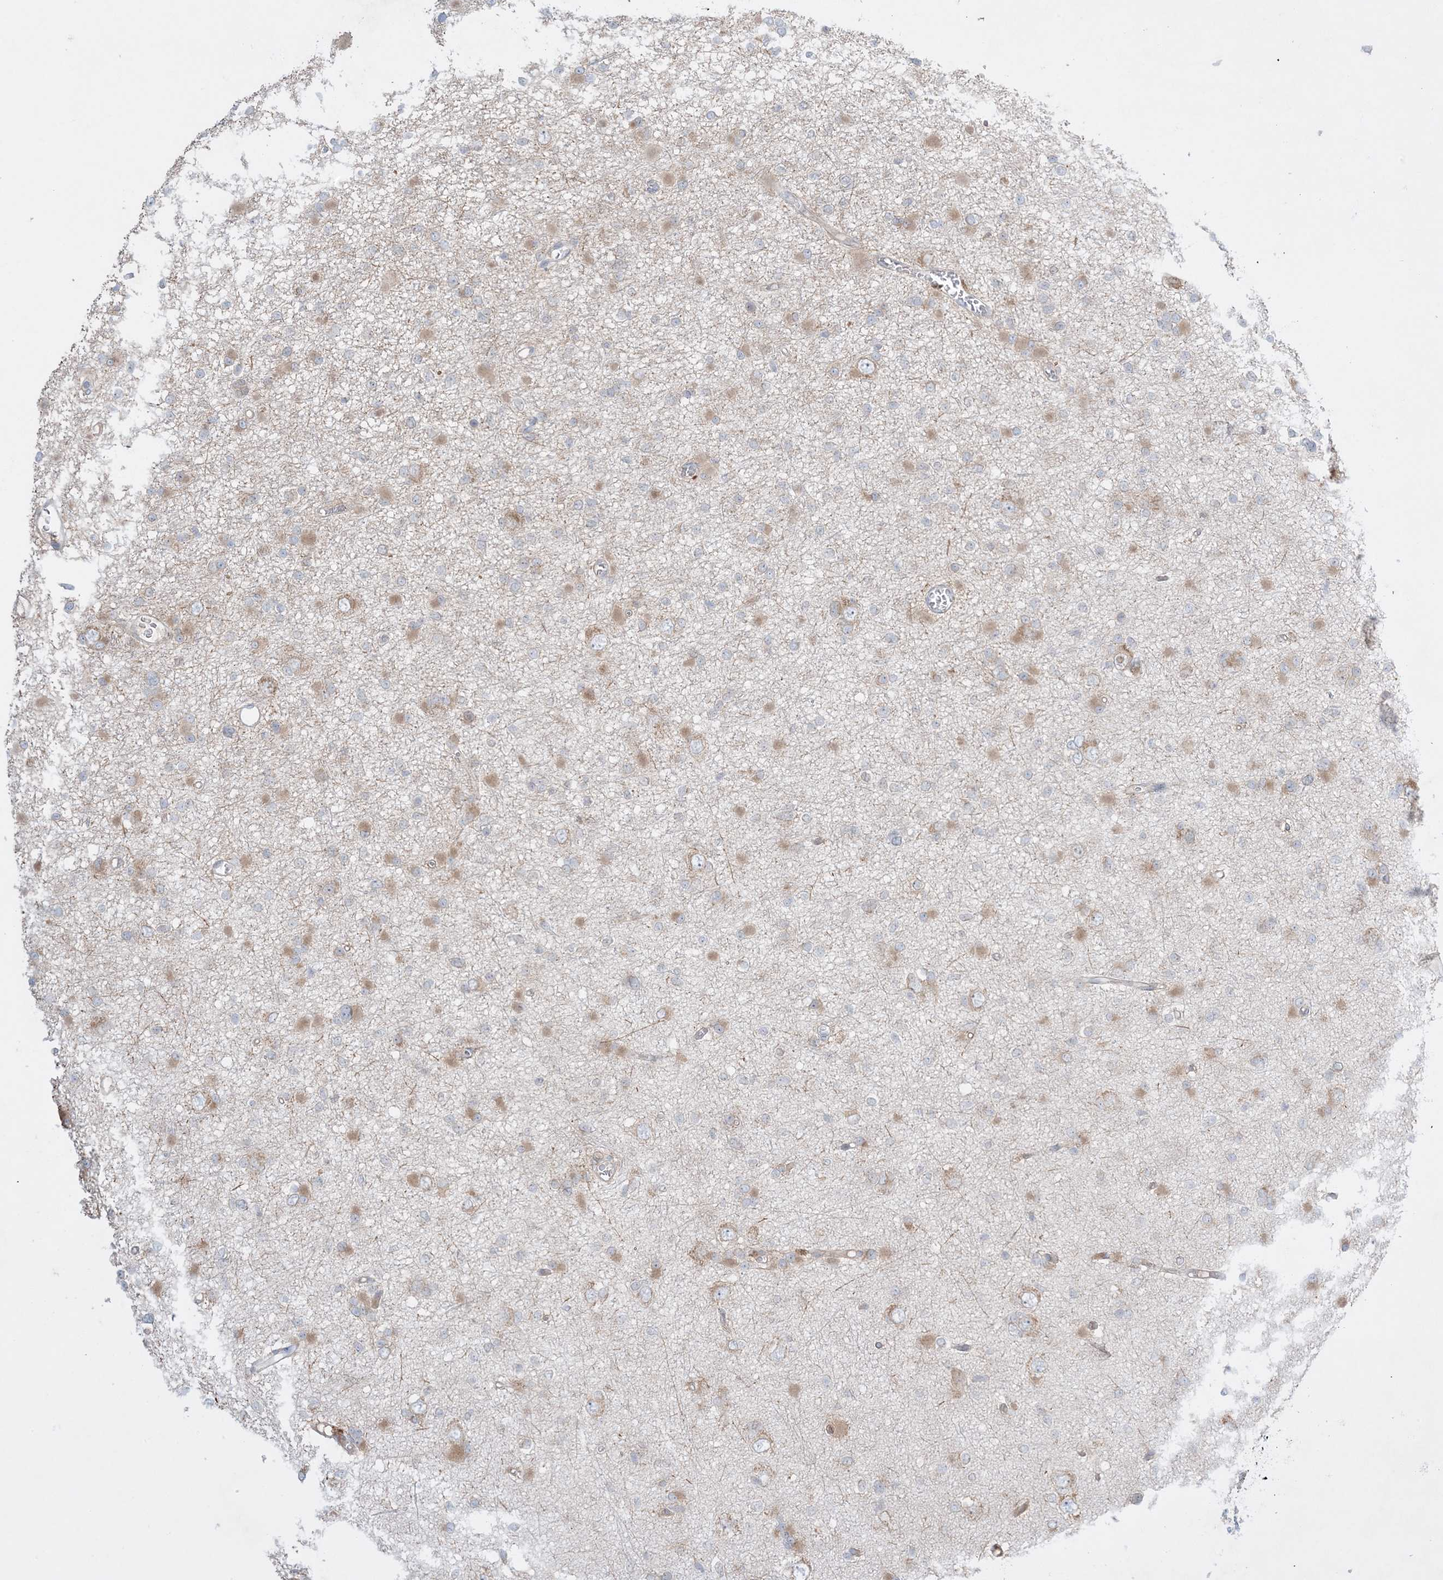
{"staining": {"intensity": "moderate", "quantity": "<25%", "location": "cytoplasmic/membranous"}, "tissue": "glioma", "cell_type": "Tumor cells", "image_type": "cancer", "snomed": [{"axis": "morphology", "description": "Glioma, malignant, Low grade"}, {"axis": "topography", "description": "Brain"}], "caption": "Malignant glioma (low-grade) tissue displays moderate cytoplasmic/membranous expression in approximately <25% of tumor cells, visualized by immunohistochemistry. (brown staining indicates protein expression, while blue staining denotes nuclei).", "gene": "MMGT1", "patient": {"sex": "female", "age": 22}}